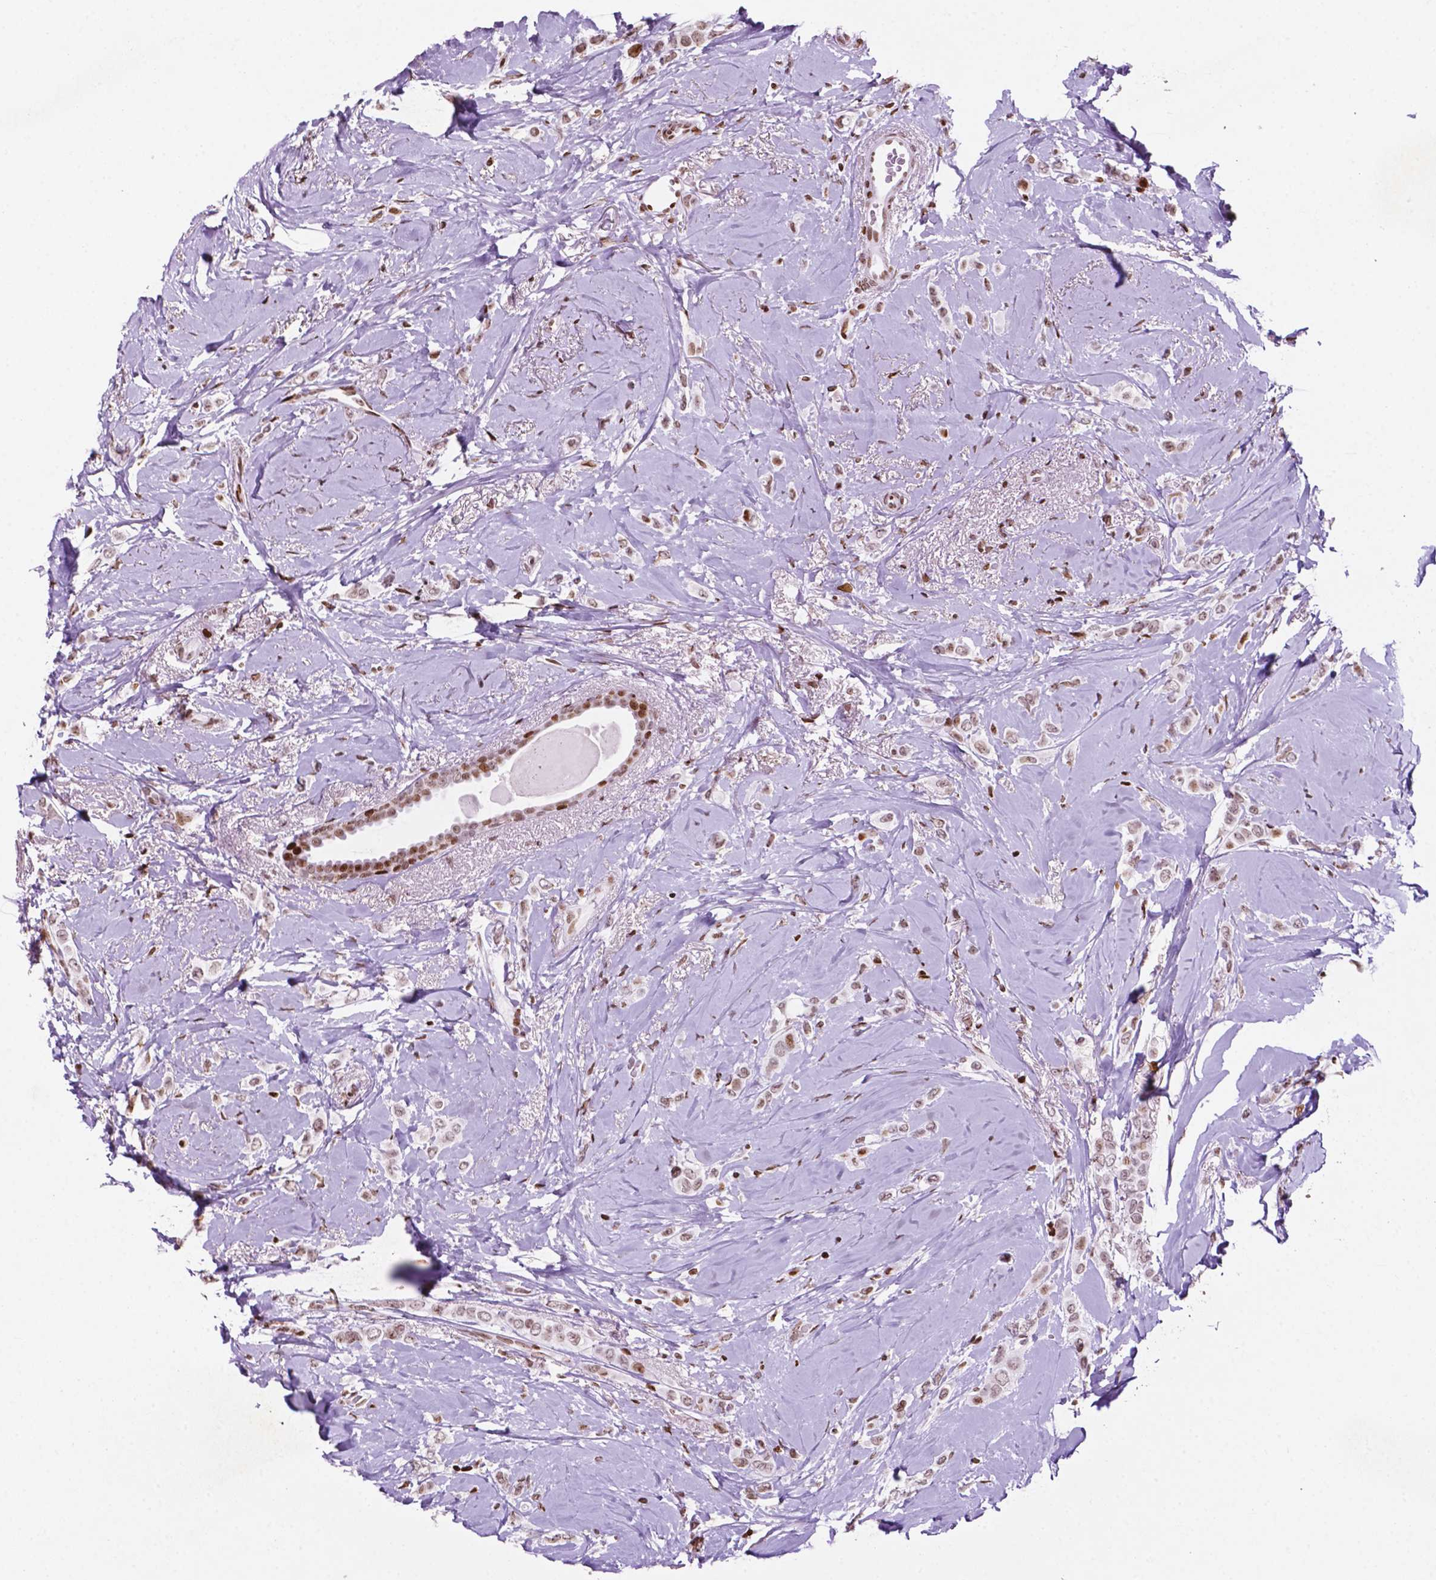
{"staining": {"intensity": "moderate", "quantity": "25%-75%", "location": "nuclear"}, "tissue": "breast cancer", "cell_type": "Tumor cells", "image_type": "cancer", "snomed": [{"axis": "morphology", "description": "Lobular carcinoma"}, {"axis": "topography", "description": "Breast"}], "caption": "High-power microscopy captured an immunohistochemistry (IHC) histopathology image of breast cancer, revealing moderate nuclear staining in approximately 25%-75% of tumor cells.", "gene": "TMEM250", "patient": {"sex": "female", "age": 66}}